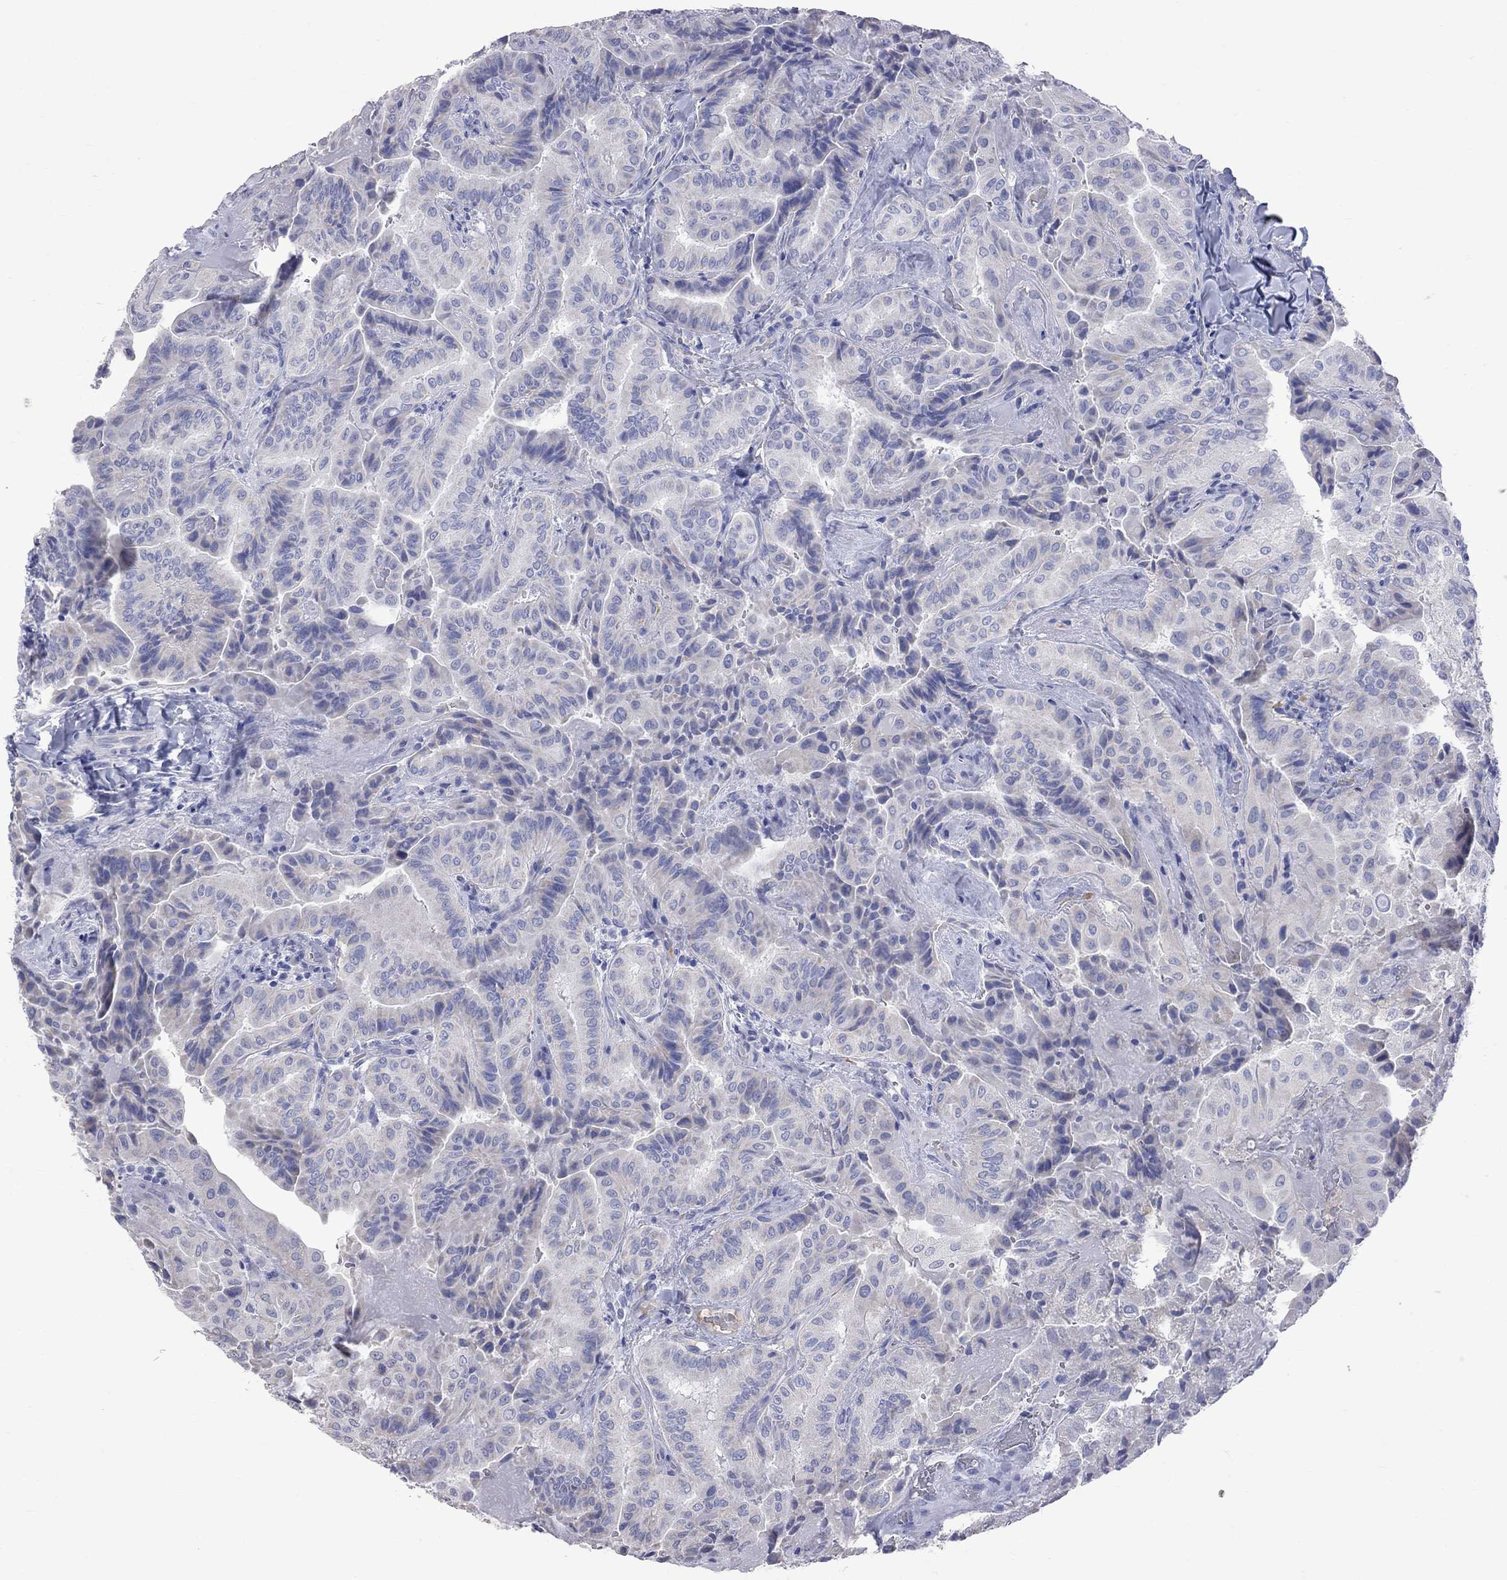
{"staining": {"intensity": "negative", "quantity": "none", "location": "none"}, "tissue": "thyroid cancer", "cell_type": "Tumor cells", "image_type": "cancer", "snomed": [{"axis": "morphology", "description": "Papillary adenocarcinoma, NOS"}, {"axis": "topography", "description": "Thyroid gland"}], "caption": "IHC of human thyroid cancer (papillary adenocarcinoma) exhibits no positivity in tumor cells.", "gene": "KCND2", "patient": {"sex": "female", "age": 68}}